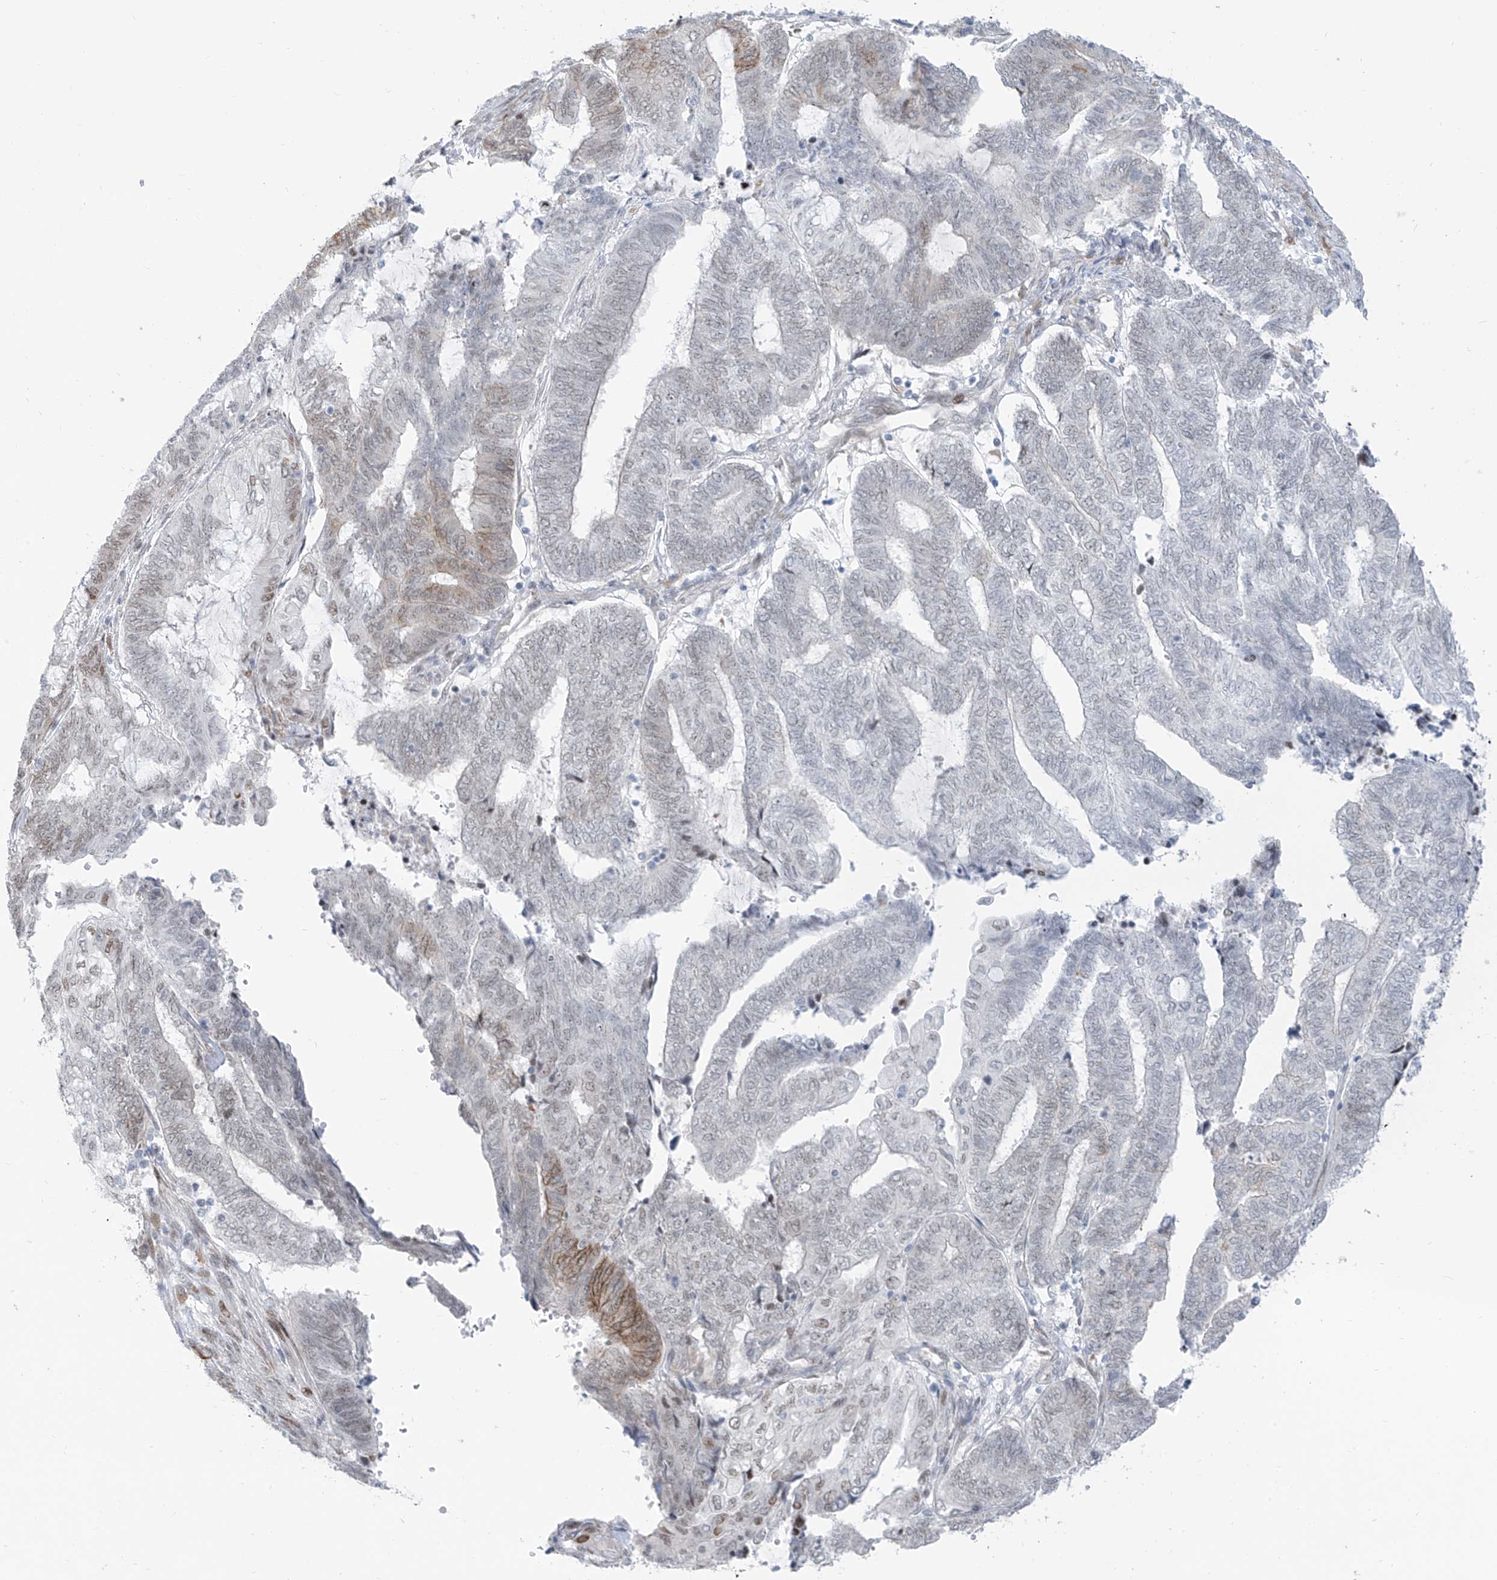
{"staining": {"intensity": "moderate", "quantity": "<25%", "location": "cytoplasmic/membranous,nuclear"}, "tissue": "endometrial cancer", "cell_type": "Tumor cells", "image_type": "cancer", "snomed": [{"axis": "morphology", "description": "Adenocarcinoma, NOS"}, {"axis": "topography", "description": "Uterus"}, {"axis": "topography", "description": "Endometrium"}], "caption": "Moderate cytoplasmic/membranous and nuclear expression for a protein is appreciated in approximately <25% of tumor cells of endometrial adenocarcinoma using immunohistochemistry (IHC).", "gene": "LIN9", "patient": {"sex": "female", "age": 70}}